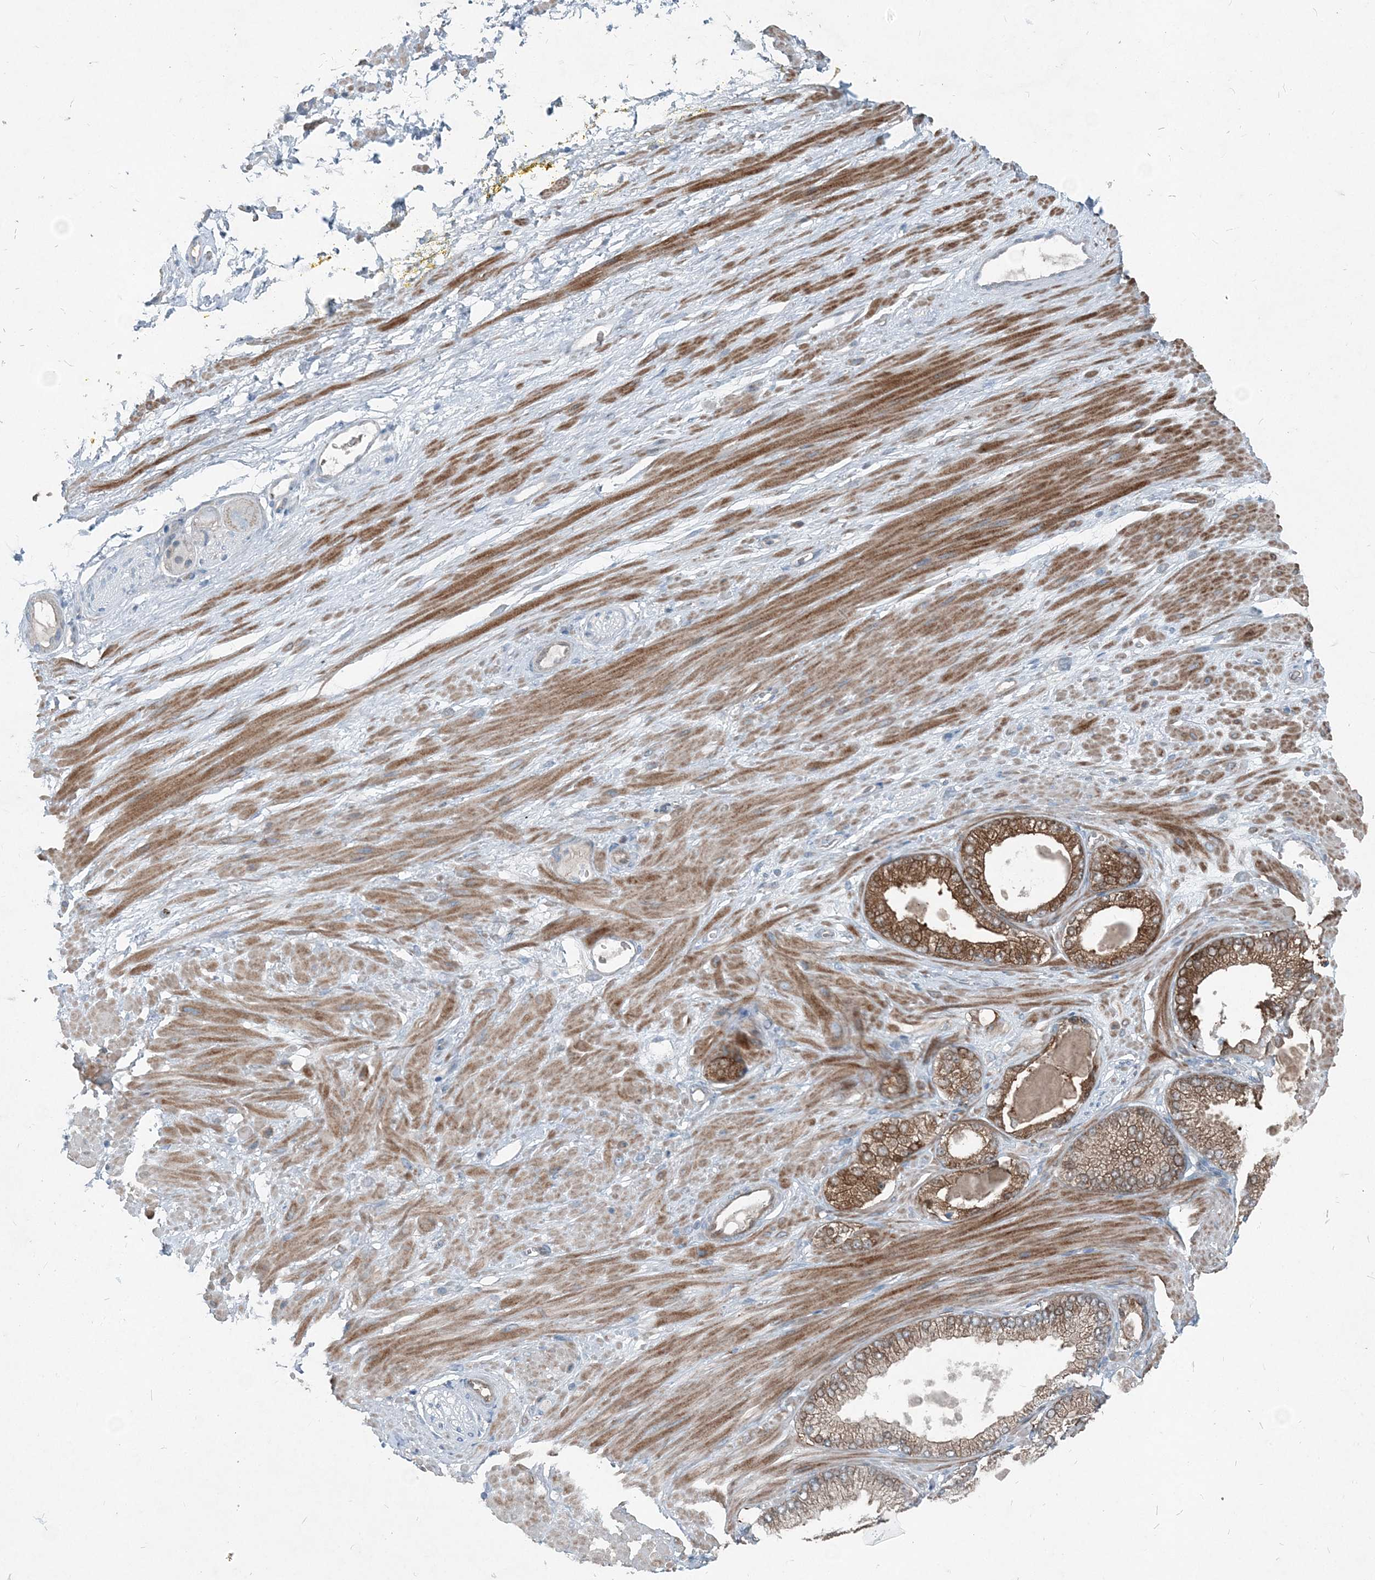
{"staining": {"intensity": "negative", "quantity": "none", "location": "none"}, "tissue": "adipose tissue", "cell_type": "Adipocytes", "image_type": "normal", "snomed": [{"axis": "morphology", "description": "Normal tissue, NOS"}, {"axis": "morphology", "description": "Adenocarcinoma, Low grade"}, {"axis": "topography", "description": "Prostate"}, {"axis": "topography", "description": "Peripheral nerve tissue"}], "caption": "Immunohistochemical staining of normal human adipose tissue exhibits no significant positivity in adipocytes. The staining was performed using DAB to visualize the protein expression in brown, while the nuclei were stained in blue with hematoxylin (Magnification: 20x).", "gene": "ARMH1", "patient": {"sex": "male", "age": 63}}